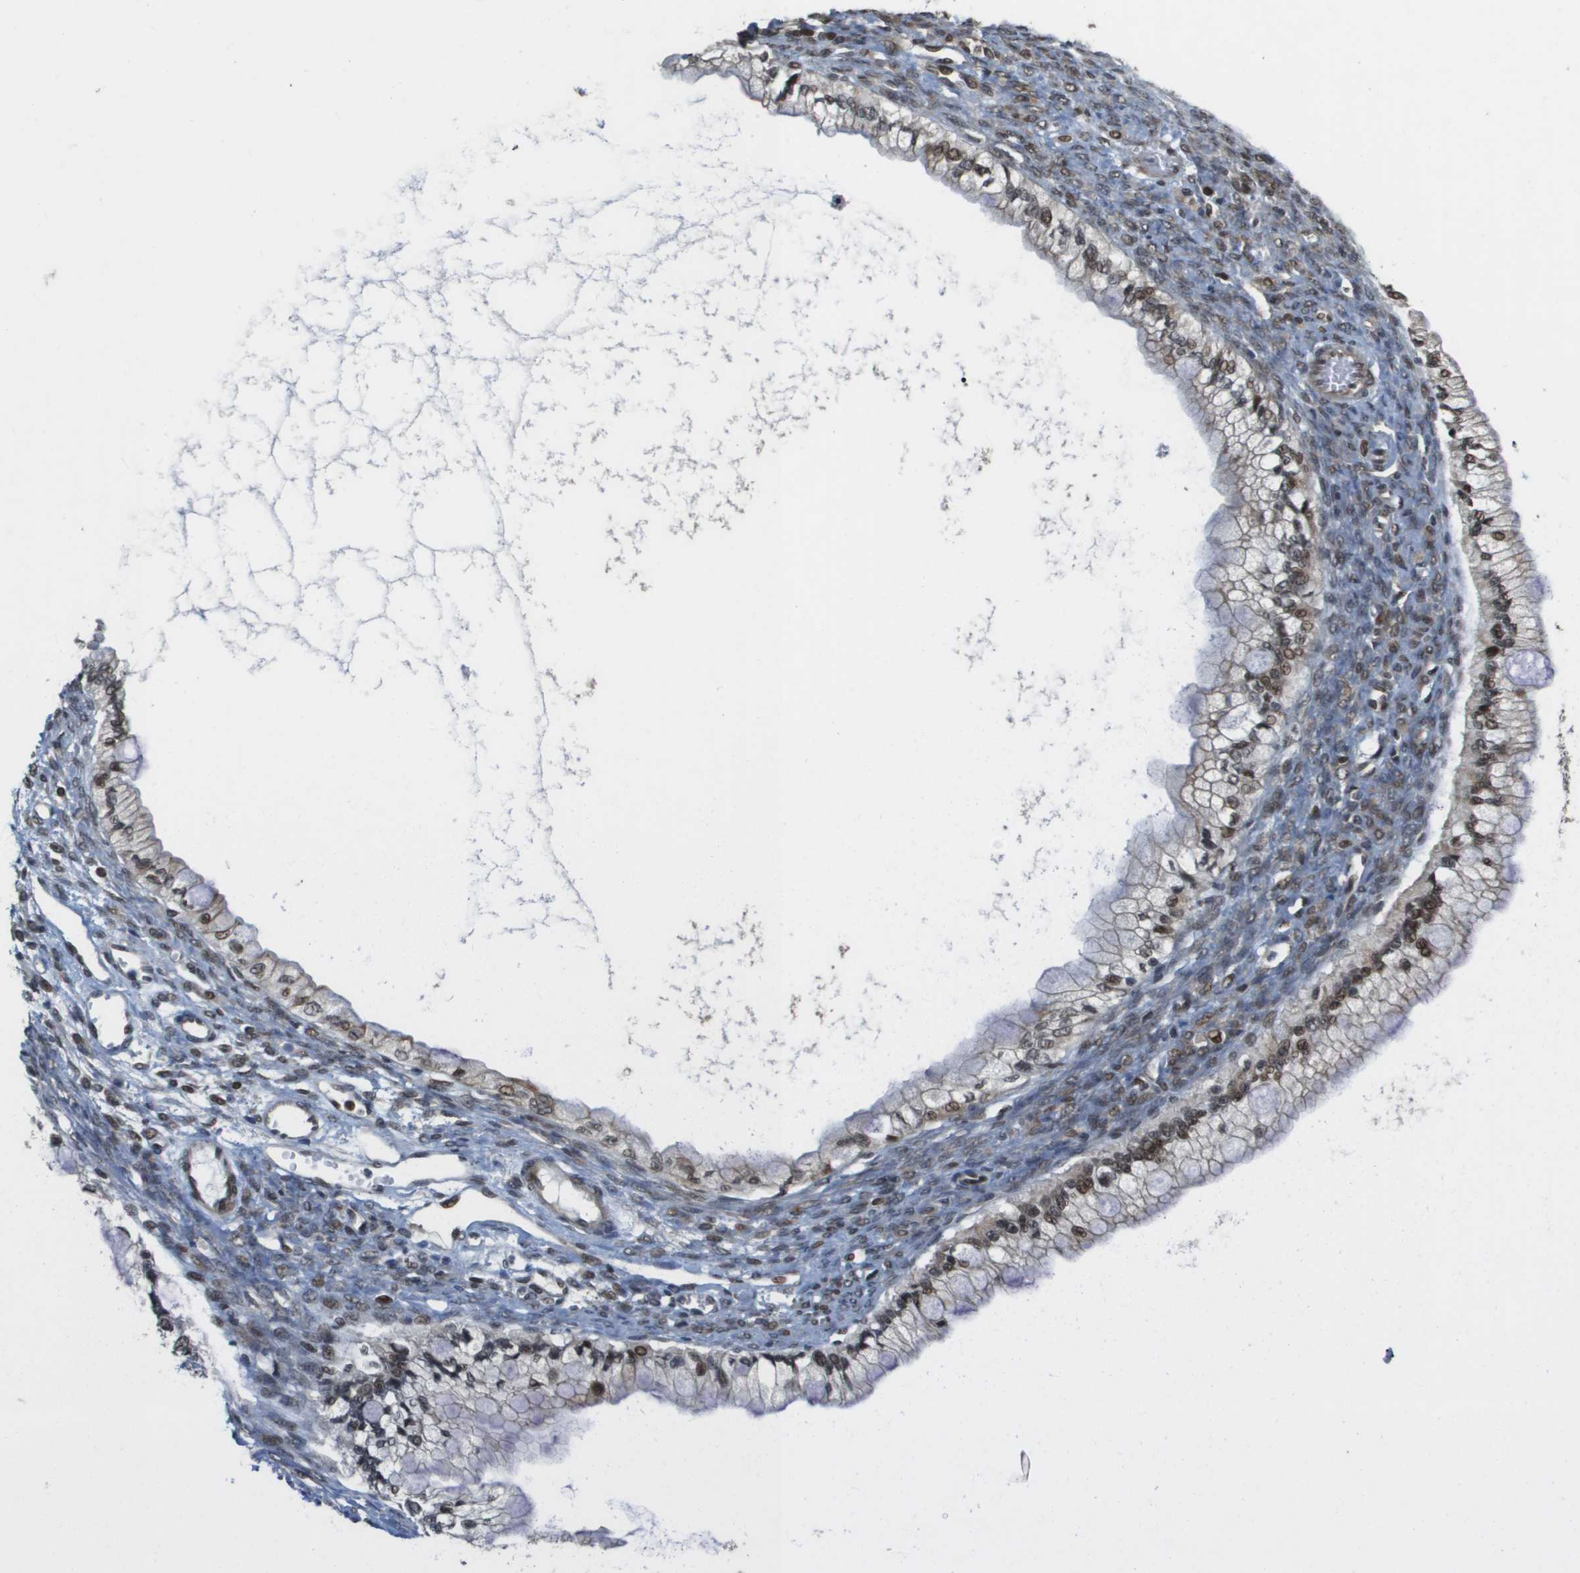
{"staining": {"intensity": "moderate", "quantity": ">75%", "location": "cytoplasmic/membranous,nuclear"}, "tissue": "ovarian cancer", "cell_type": "Tumor cells", "image_type": "cancer", "snomed": [{"axis": "morphology", "description": "Cystadenocarcinoma, mucinous, NOS"}, {"axis": "topography", "description": "Ovary"}], "caption": "Ovarian cancer was stained to show a protein in brown. There is medium levels of moderate cytoplasmic/membranous and nuclear staining in about >75% of tumor cells. (DAB (3,3'-diaminobenzidine) IHC, brown staining for protein, blue staining for nuclei).", "gene": "KAT5", "patient": {"sex": "female", "age": 57}}